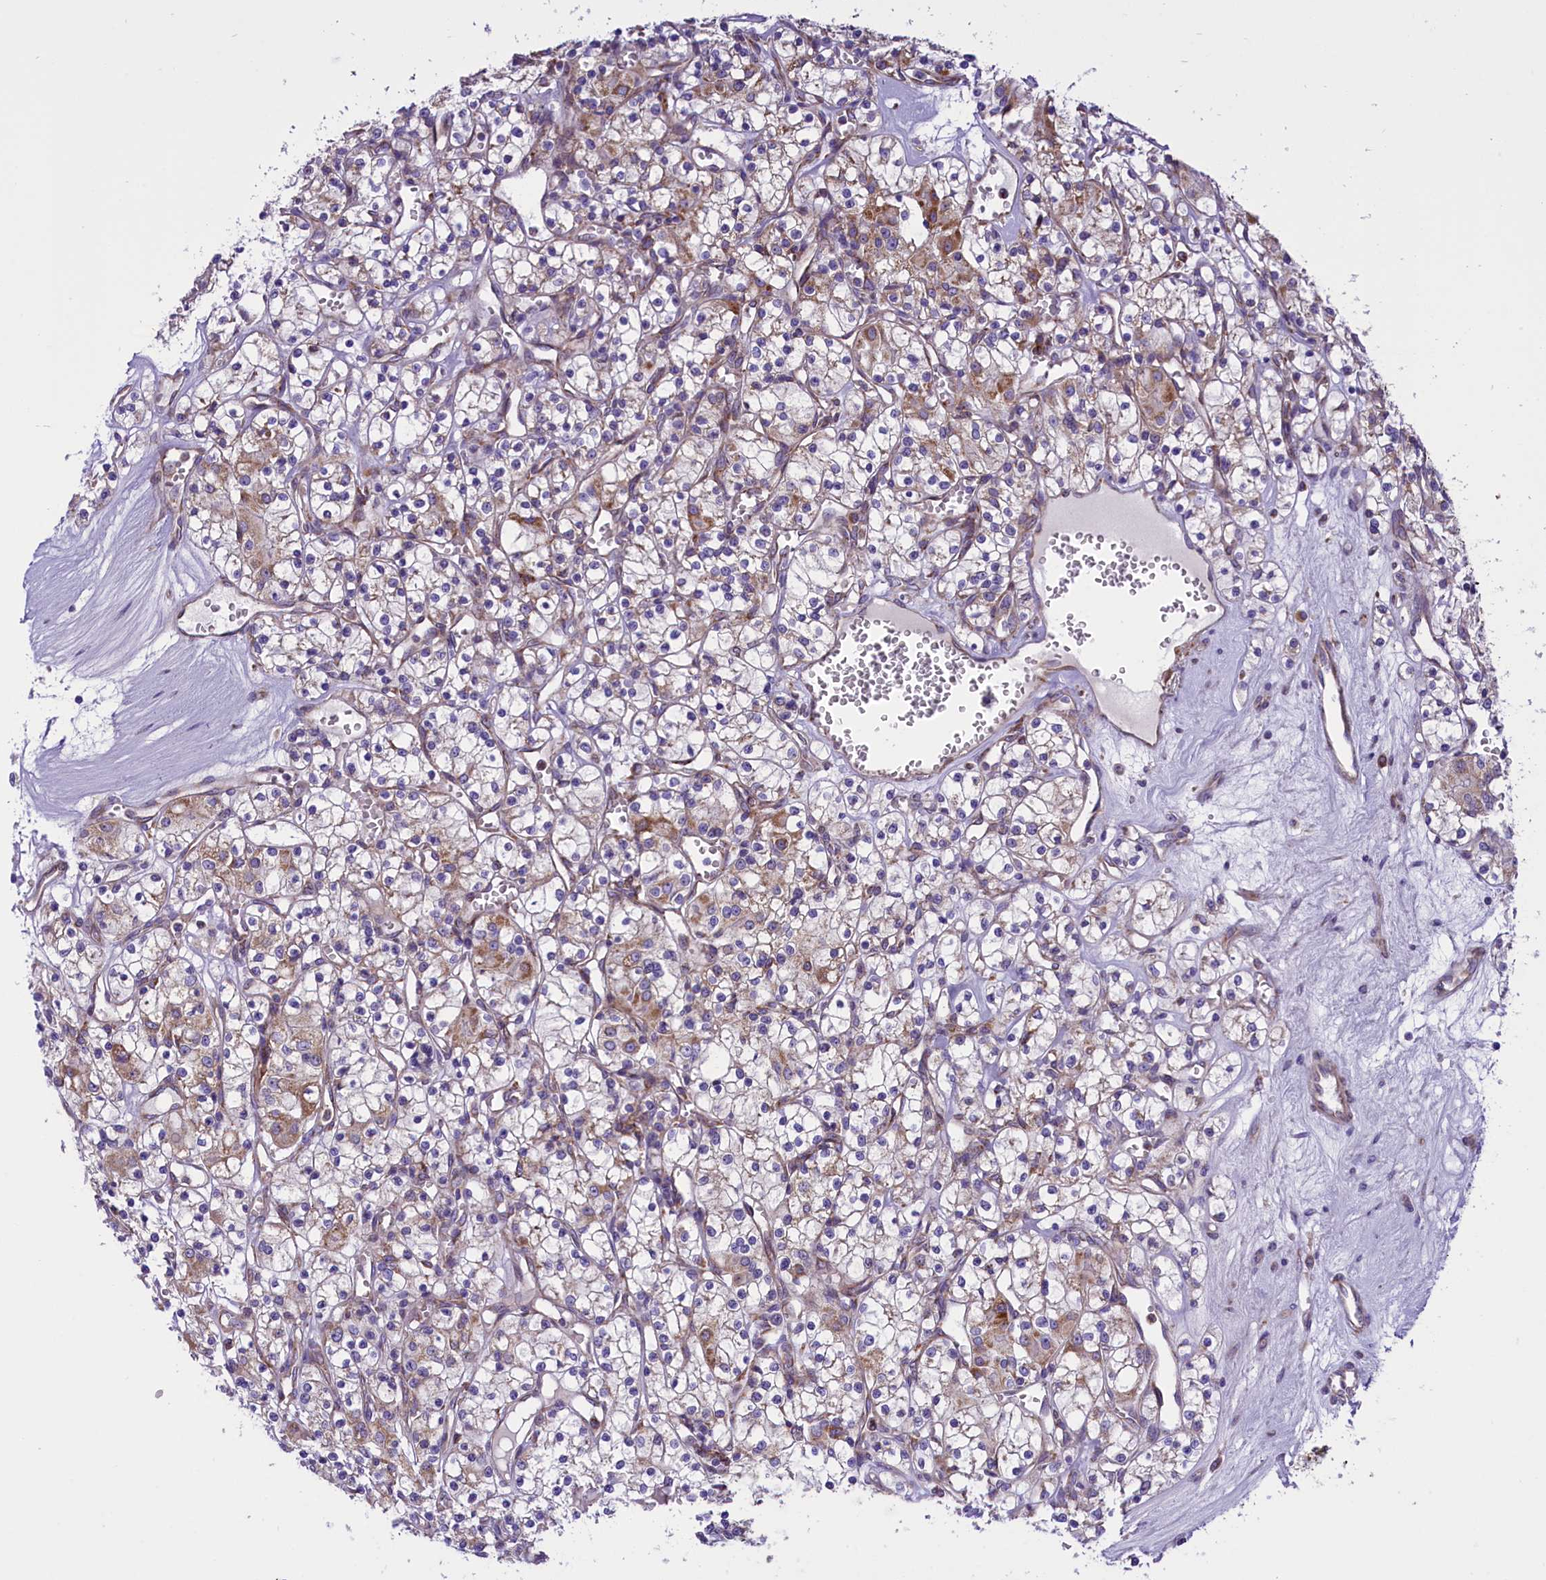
{"staining": {"intensity": "weak", "quantity": "<25%", "location": "cytoplasmic/membranous"}, "tissue": "renal cancer", "cell_type": "Tumor cells", "image_type": "cancer", "snomed": [{"axis": "morphology", "description": "Adenocarcinoma, NOS"}, {"axis": "topography", "description": "Kidney"}], "caption": "Protein analysis of renal adenocarcinoma displays no significant positivity in tumor cells.", "gene": "PTPRU", "patient": {"sex": "female", "age": 59}}